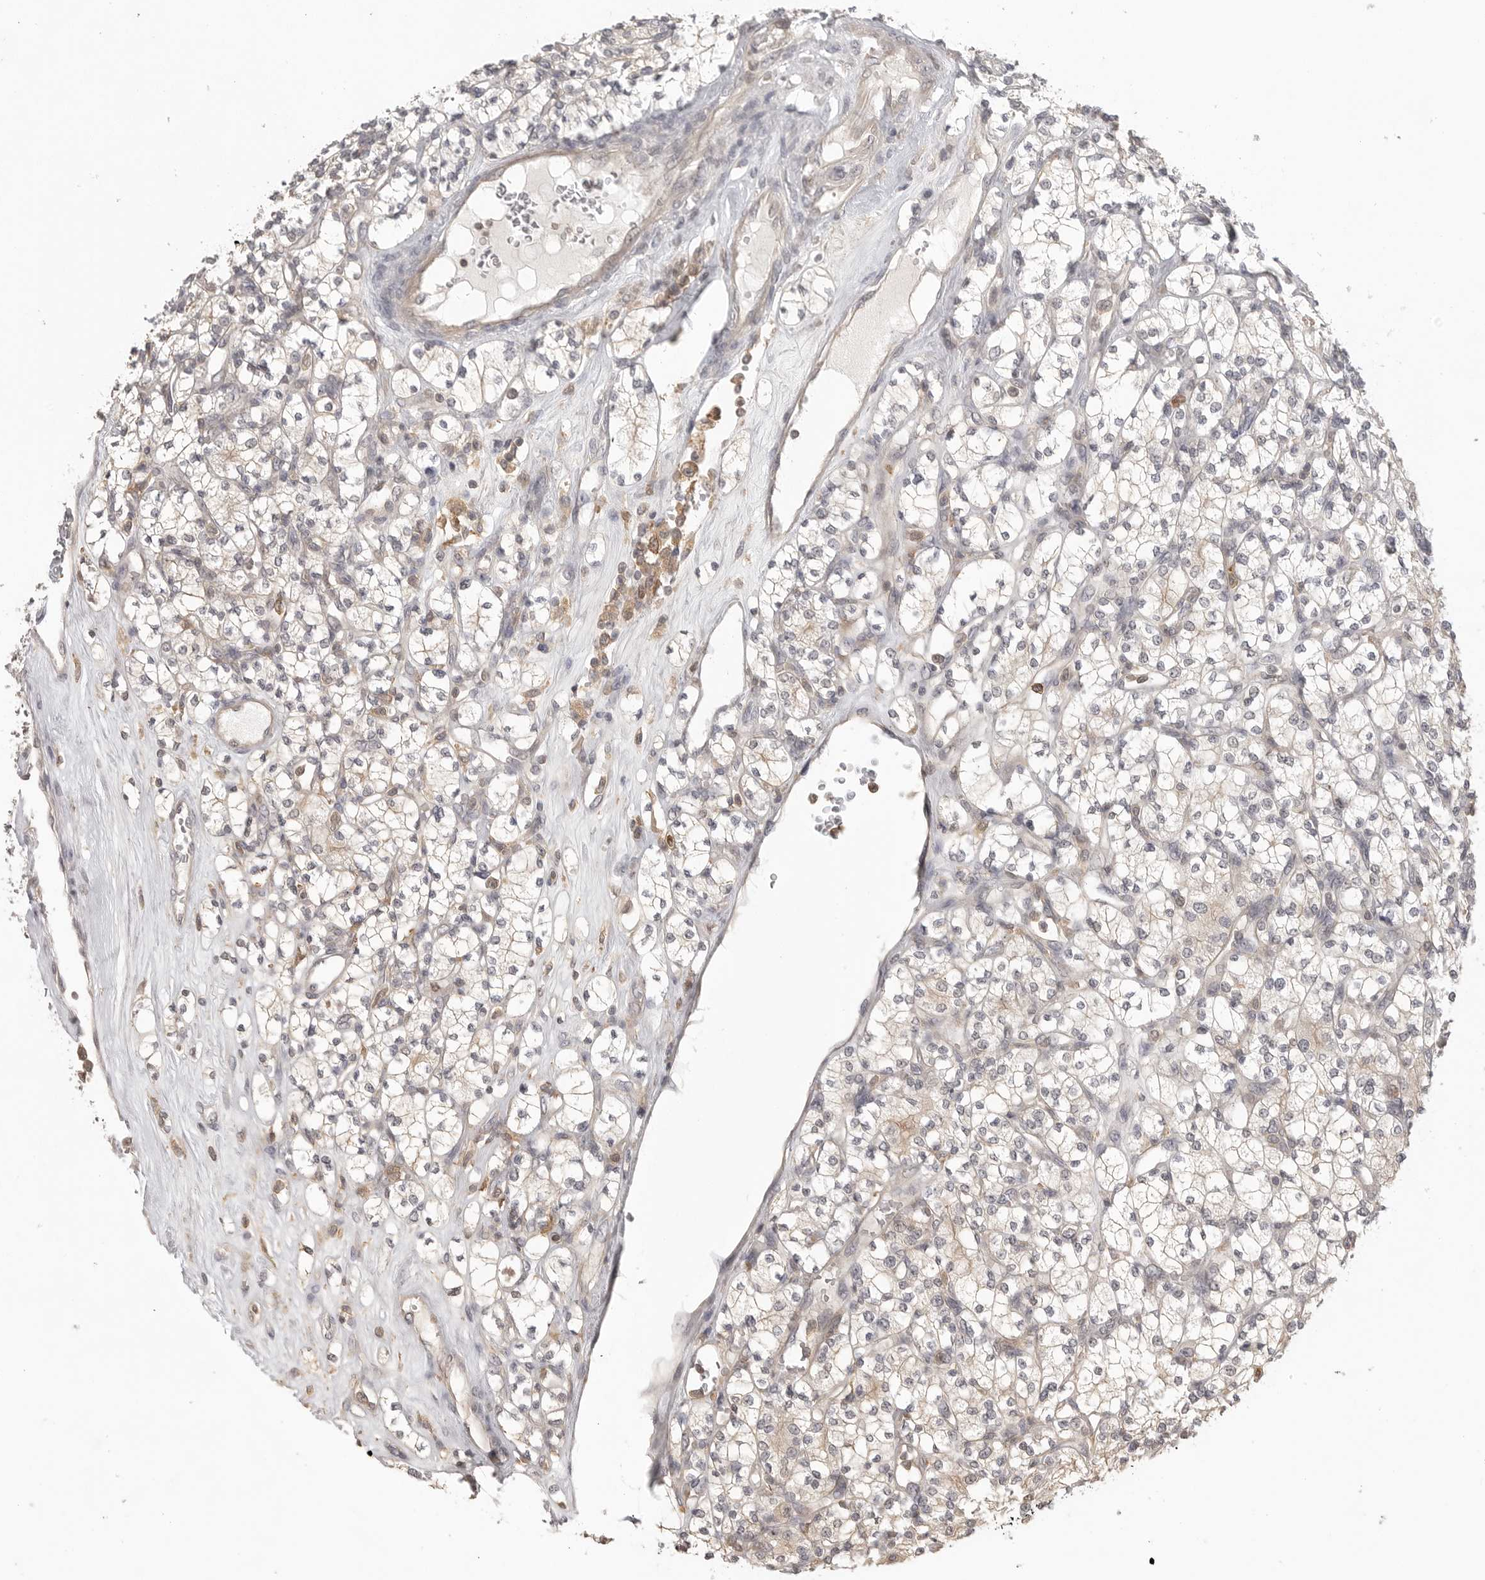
{"staining": {"intensity": "weak", "quantity": "<25%", "location": "cytoplasmic/membranous"}, "tissue": "renal cancer", "cell_type": "Tumor cells", "image_type": "cancer", "snomed": [{"axis": "morphology", "description": "Adenocarcinoma, NOS"}, {"axis": "topography", "description": "Kidney"}], "caption": "An image of renal adenocarcinoma stained for a protein exhibits no brown staining in tumor cells.", "gene": "DBNL", "patient": {"sex": "male", "age": 77}}